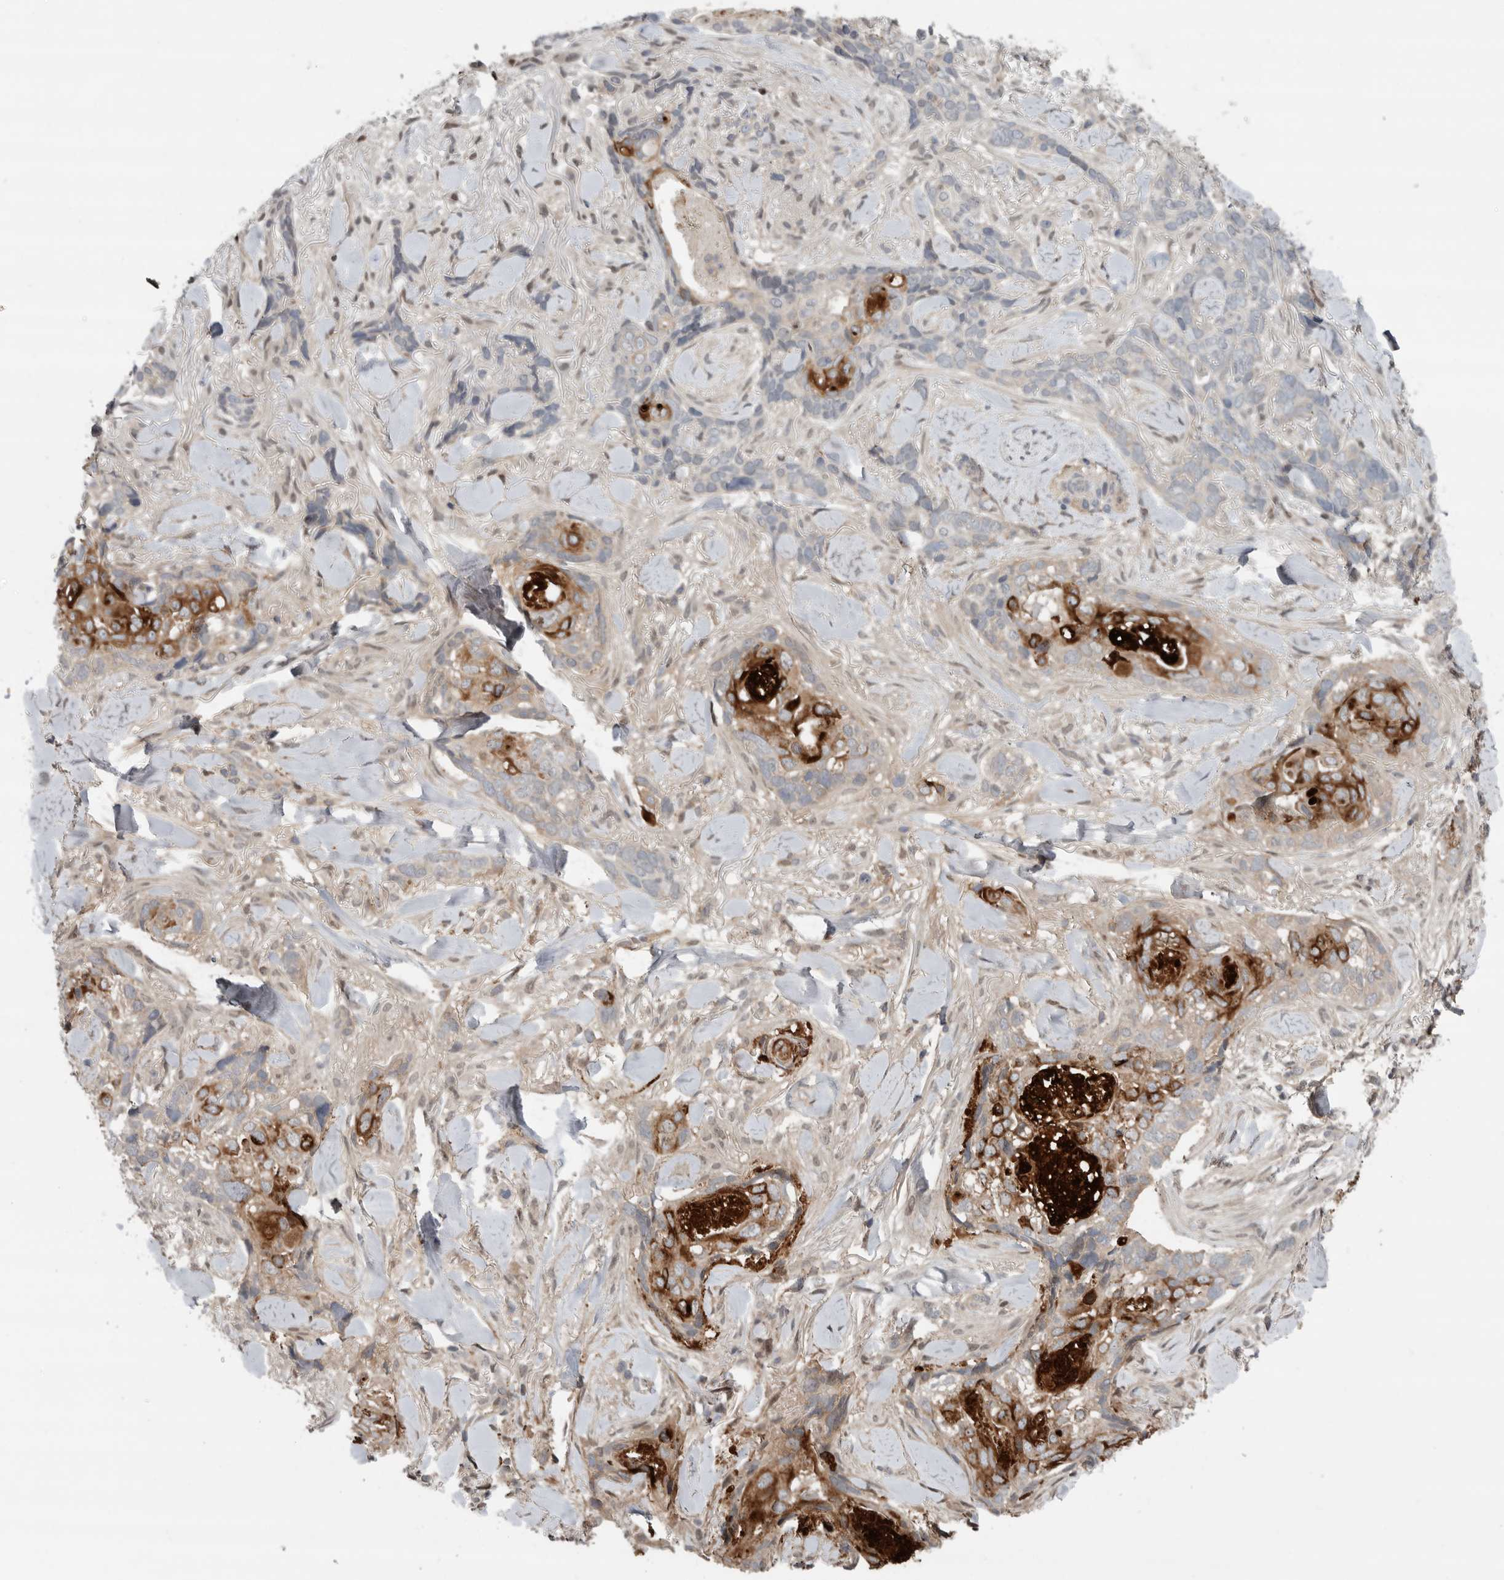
{"staining": {"intensity": "strong", "quantity": "<25%", "location": "cytoplasmic/membranous"}, "tissue": "skin cancer", "cell_type": "Tumor cells", "image_type": "cancer", "snomed": [{"axis": "morphology", "description": "Basal cell carcinoma"}, {"axis": "topography", "description": "Skin"}], "caption": "Protein analysis of skin cancer (basal cell carcinoma) tissue demonstrates strong cytoplasmic/membranous expression in approximately <25% of tumor cells. Nuclei are stained in blue.", "gene": "KLK5", "patient": {"sex": "female", "age": 82}}